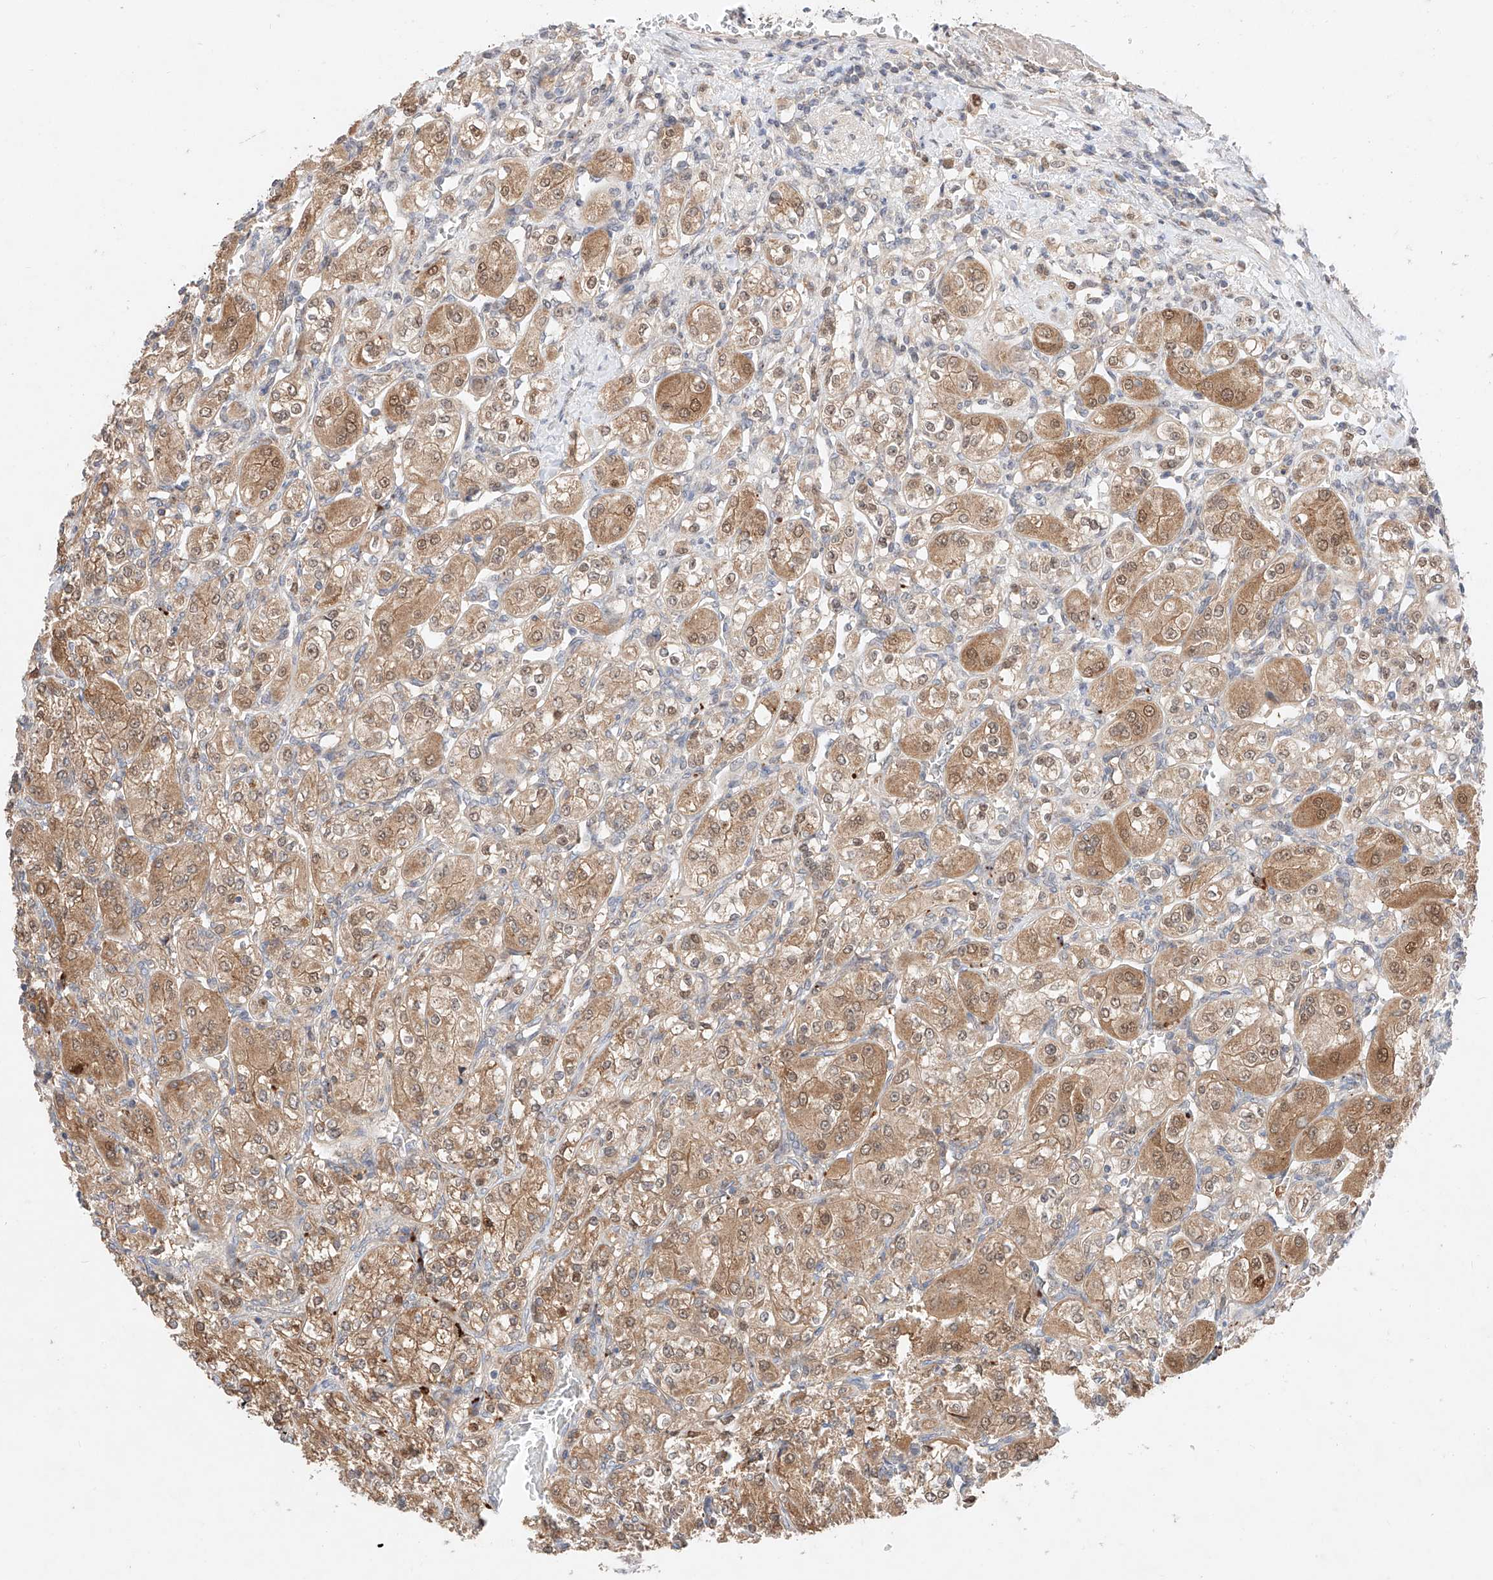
{"staining": {"intensity": "moderate", "quantity": ">75%", "location": "cytoplasmic/membranous,nuclear"}, "tissue": "renal cancer", "cell_type": "Tumor cells", "image_type": "cancer", "snomed": [{"axis": "morphology", "description": "Adenocarcinoma, NOS"}, {"axis": "topography", "description": "Kidney"}], "caption": "Human adenocarcinoma (renal) stained with a brown dye reveals moderate cytoplasmic/membranous and nuclear positive staining in approximately >75% of tumor cells.", "gene": "GCNT1", "patient": {"sex": "male", "age": 77}}